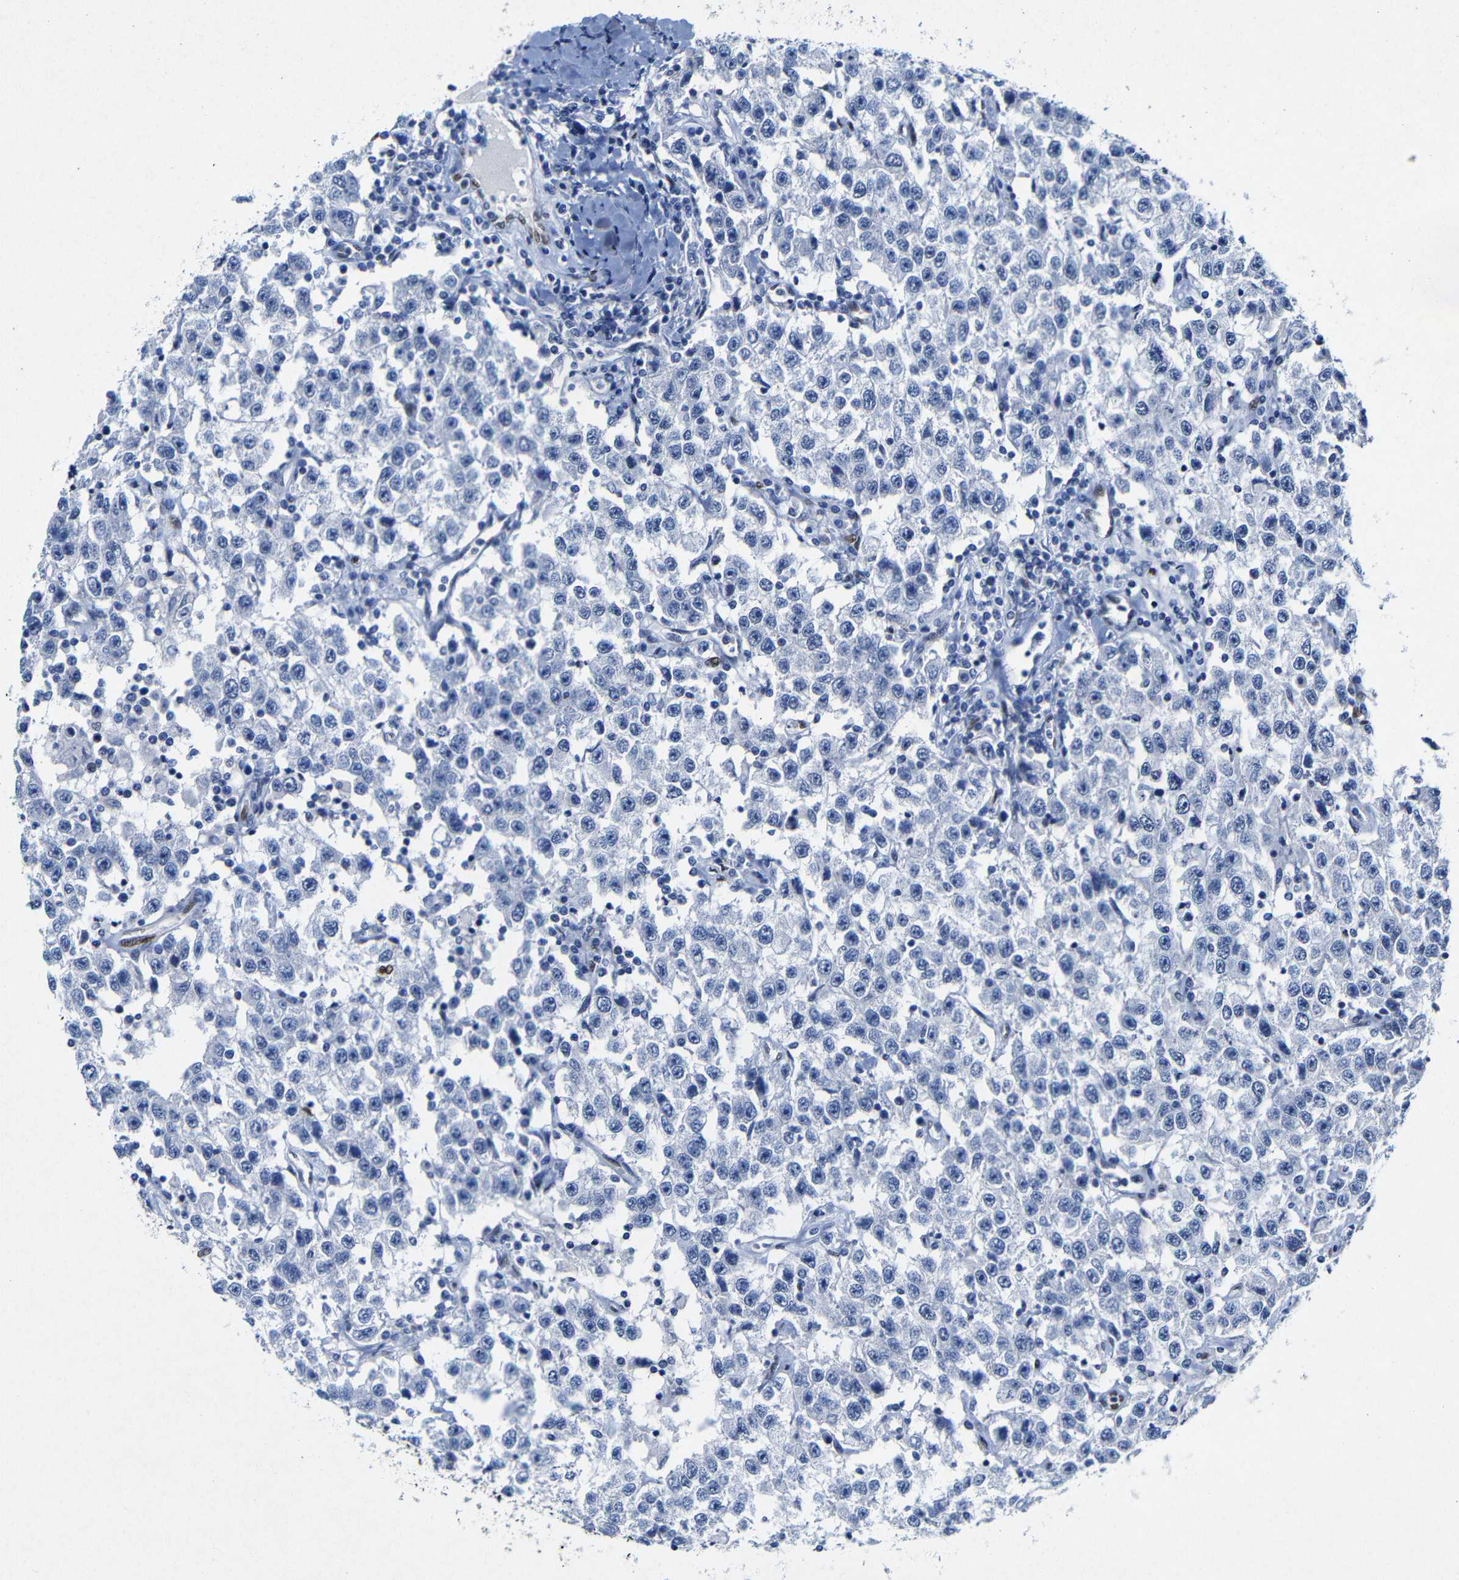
{"staining": {"intensity": "negative", "quantity": "none", "location": "none"}, "tissue": "testis cancer", "cell_type": "Tumor cells", "image_type": "cancer", "snomed": [{"axis": "morphology", "description": "Seminoma, NOS"}, {"axis": "topography", "description": "Testis"}], "caption": "Micrograph shows no protein expression in tumor cells of seminoma (testis) tissue.", "gene": "FOSL2", "patient": {"sex": "male", "age": 41}}